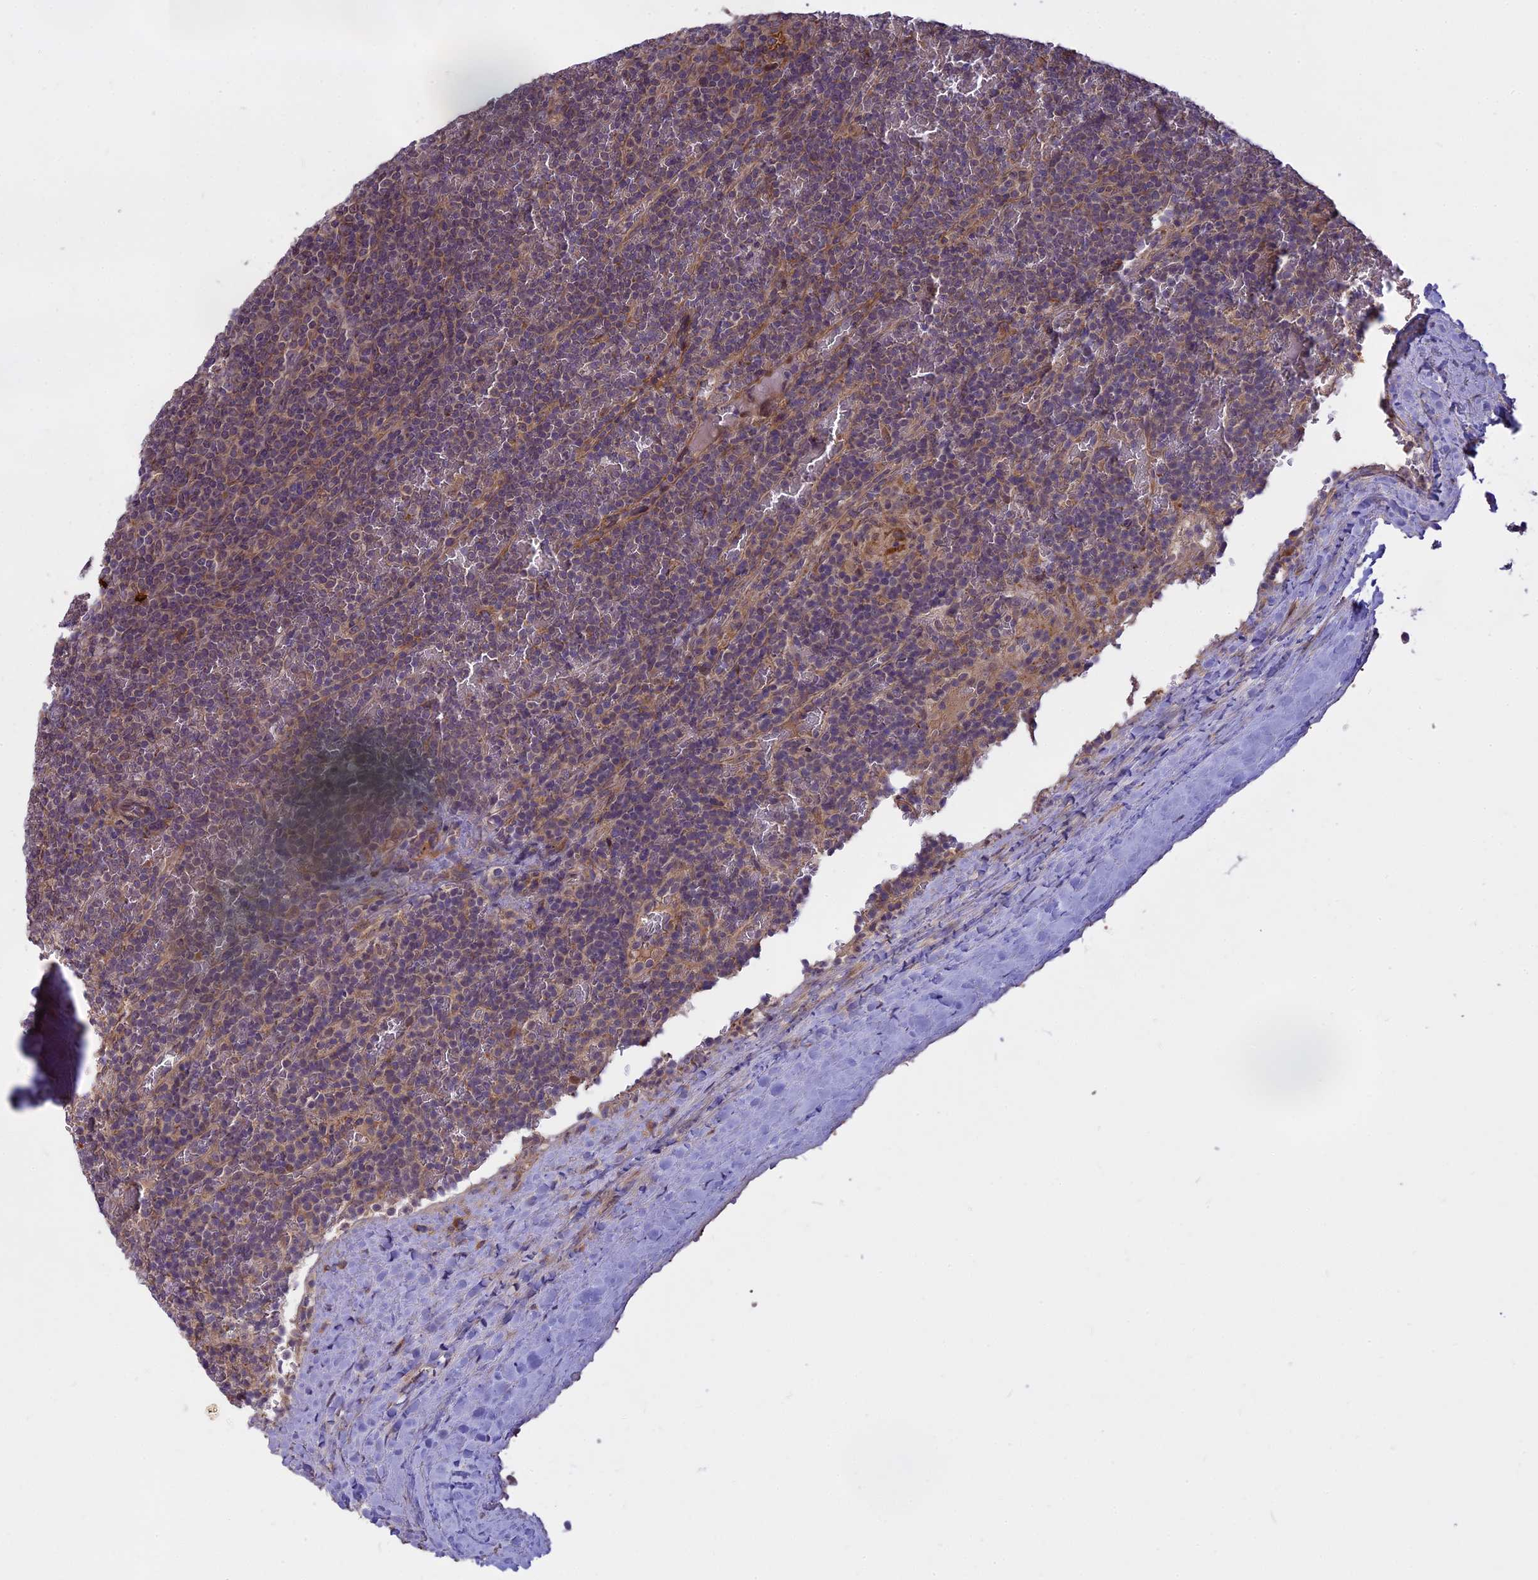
{"staining": {"intensity": "negative", "quantity": "none", "location": "none"}, "tissue": "lymphoma", "cell_type": "Tumor cells", "image_type": "cancer", "snomed": [{"axis": "morphology", "description": "Malignant lymphoma, non-Hodgkin's type, Low grade"}, {"axis": "topography", "description": "Spleen"}], "caption": "Immunohistochemistry (IHC) image of lymphoma stained for a protein (brown), which shows no positivity in tumor cells.", "gene": "MEMO1", "patient": {"sex": "female", "age": 19}}